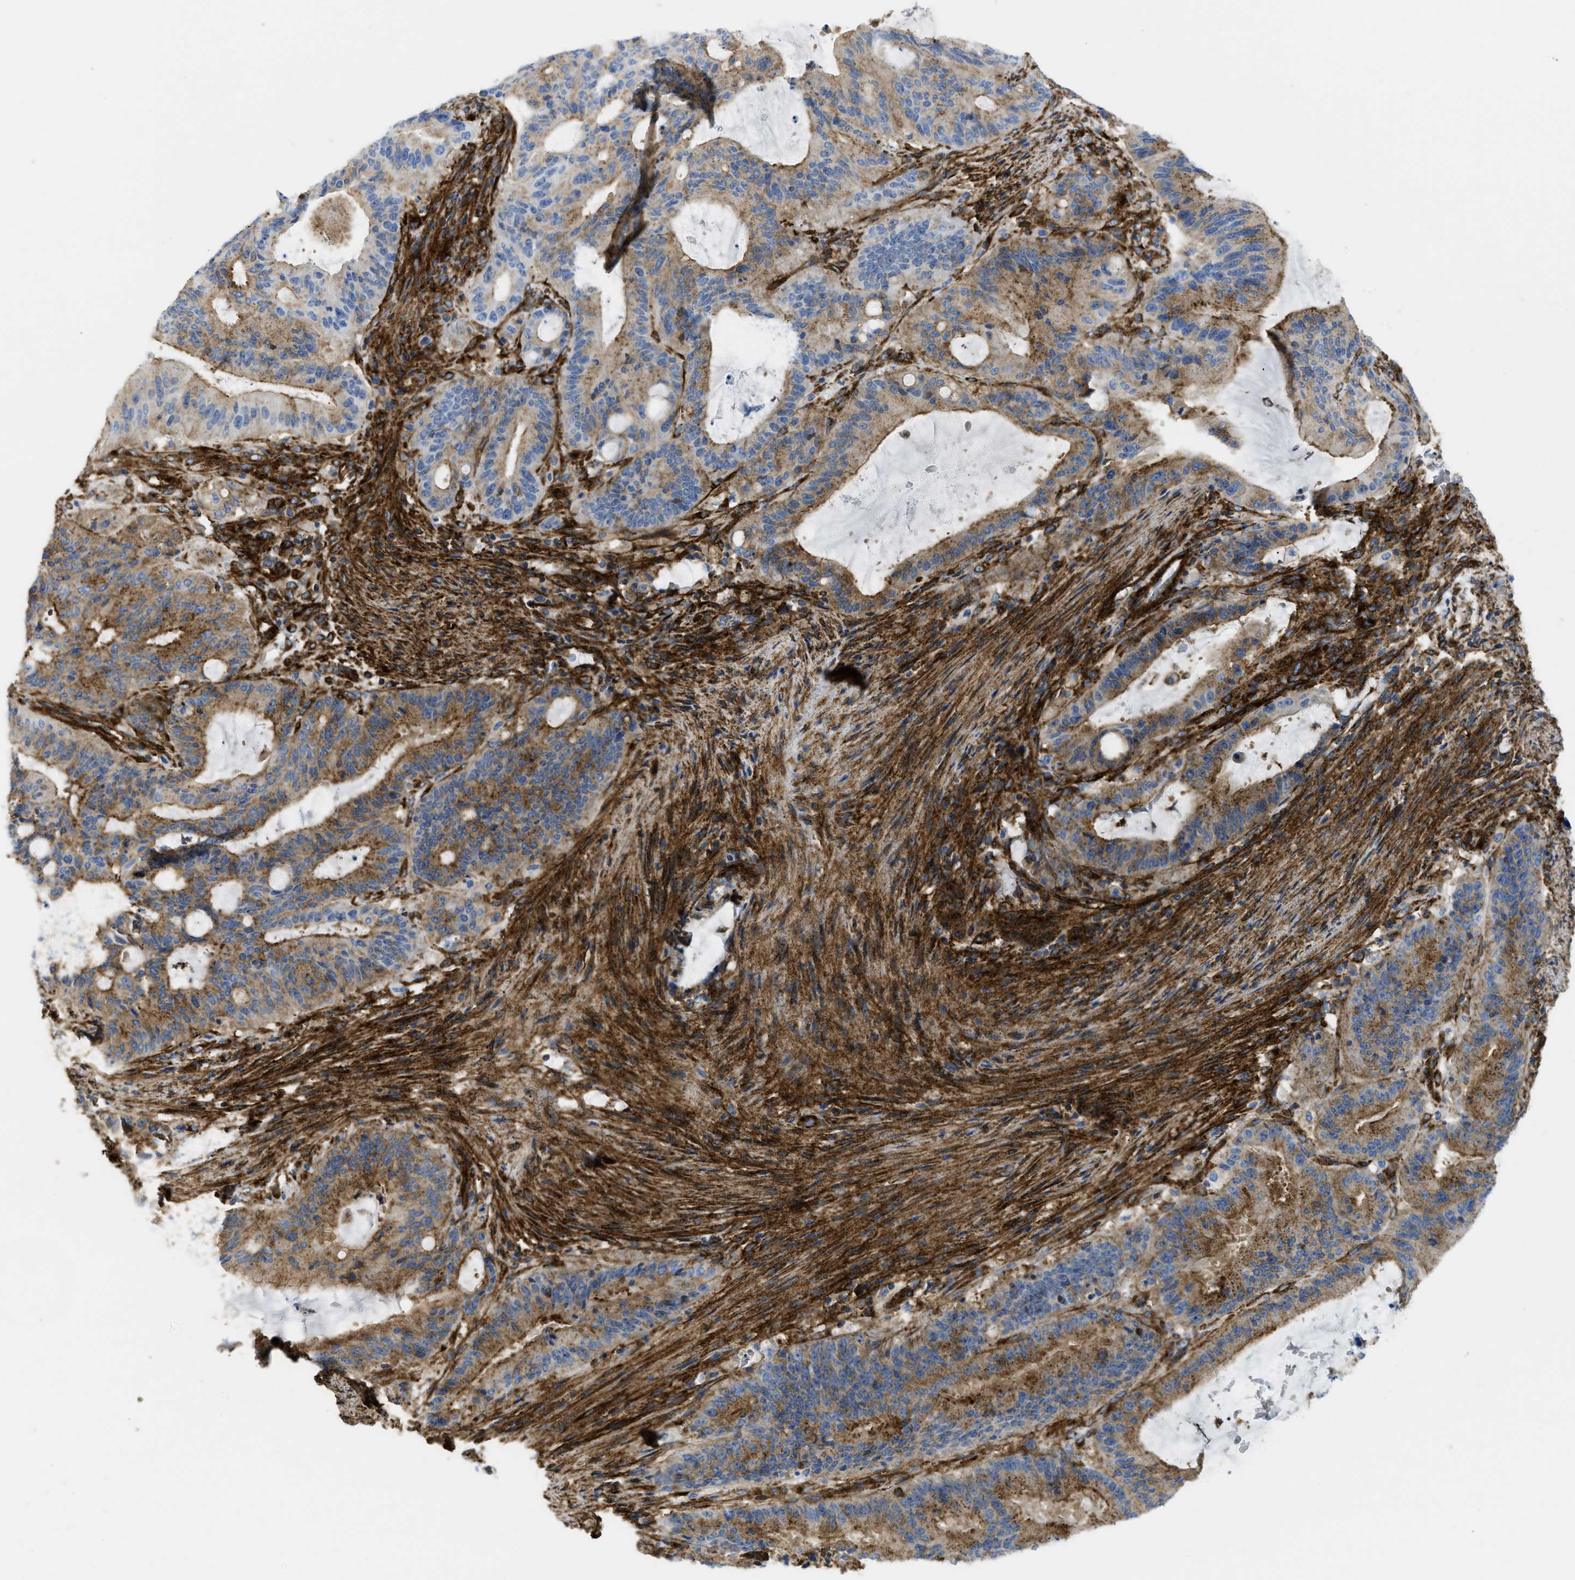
{"staining": {"intensity": "moderate", "quantity": ">75%", "location": "cytoplasmic/membranous"}, "tissue": "liver cancer", "cell_type": "Tumor cells", "image_type": "cancer", "snomed": [{"axis": "morphology", "description": "Normal tissue, NOS"}, {"axis": "morphology", "description": "Cholangiocarcinoma"}, {"axis": "topography", "description": "Liver"}, {"axis": "topography", "description": "Peripheral nerve tissue"}], "caption": "Protein staining displays moderate cytoplasmic/membranous positivity in about >75% of tumor cells in cholangiocarcinoma (liver).", "gene": "HIP1", "patient": {"sex": "female", "age": 73}}